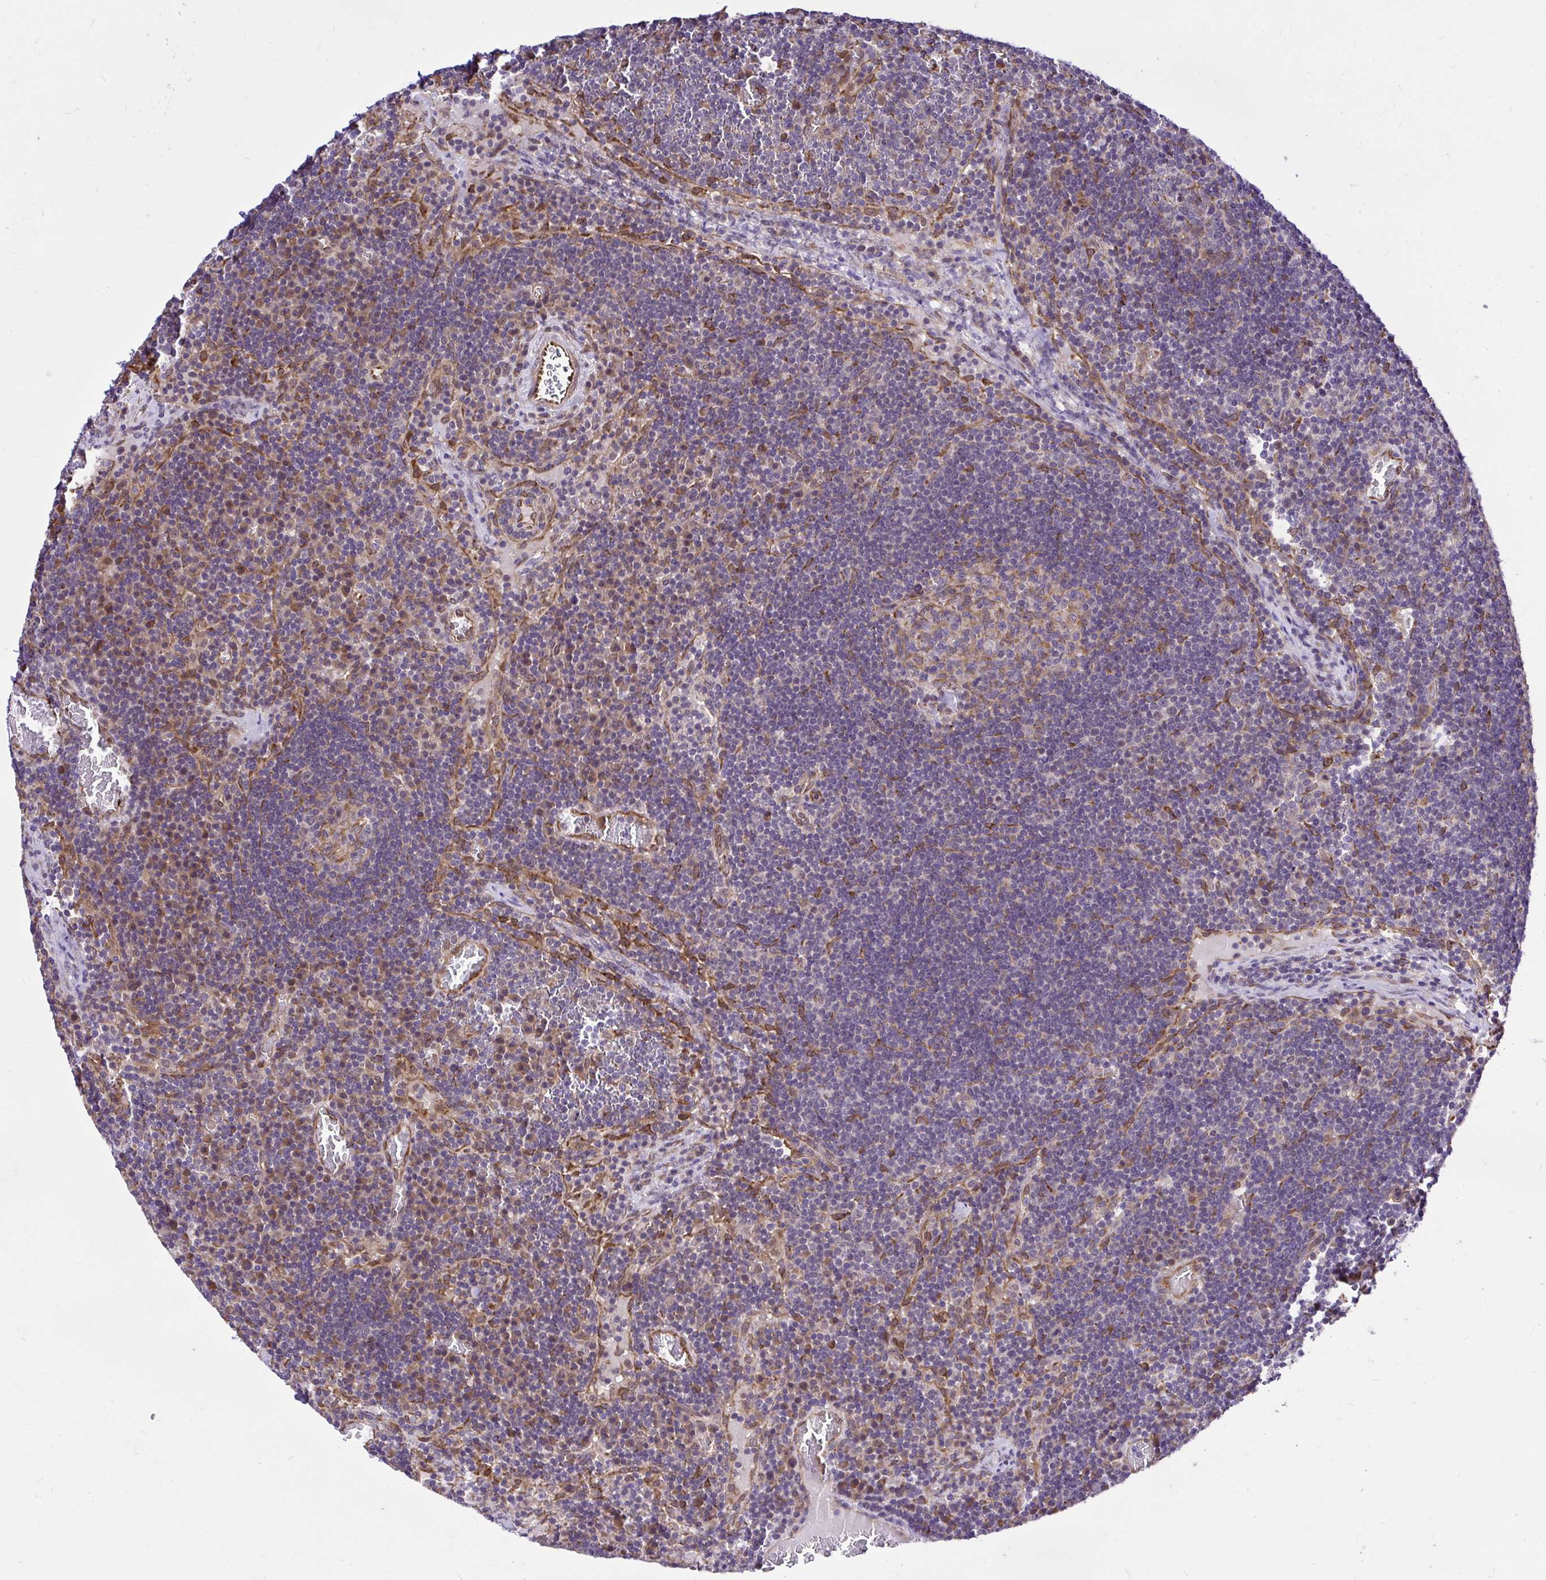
{"staining": {"intensity": "weak", "quantity": "25%-75%", "location": "cytoplasmic/membranous"}, "tissue": "lymph node", "cell_type": "Germinal center cells", "image_type": "normal", "snomed": [{"axis": "morphology", "description": "Normal tissue, NOS"}, {"axis": "topography", "description": "Lymph node"}], "caption": "This is an image of immunohistochemistry (IHC) staining of benign lymph node, which shows weak expression in the cytoplasmic/membranous of germinal center cells.", "gene": "CCDC122", "patient": {"sex": "male", "age": 67}}